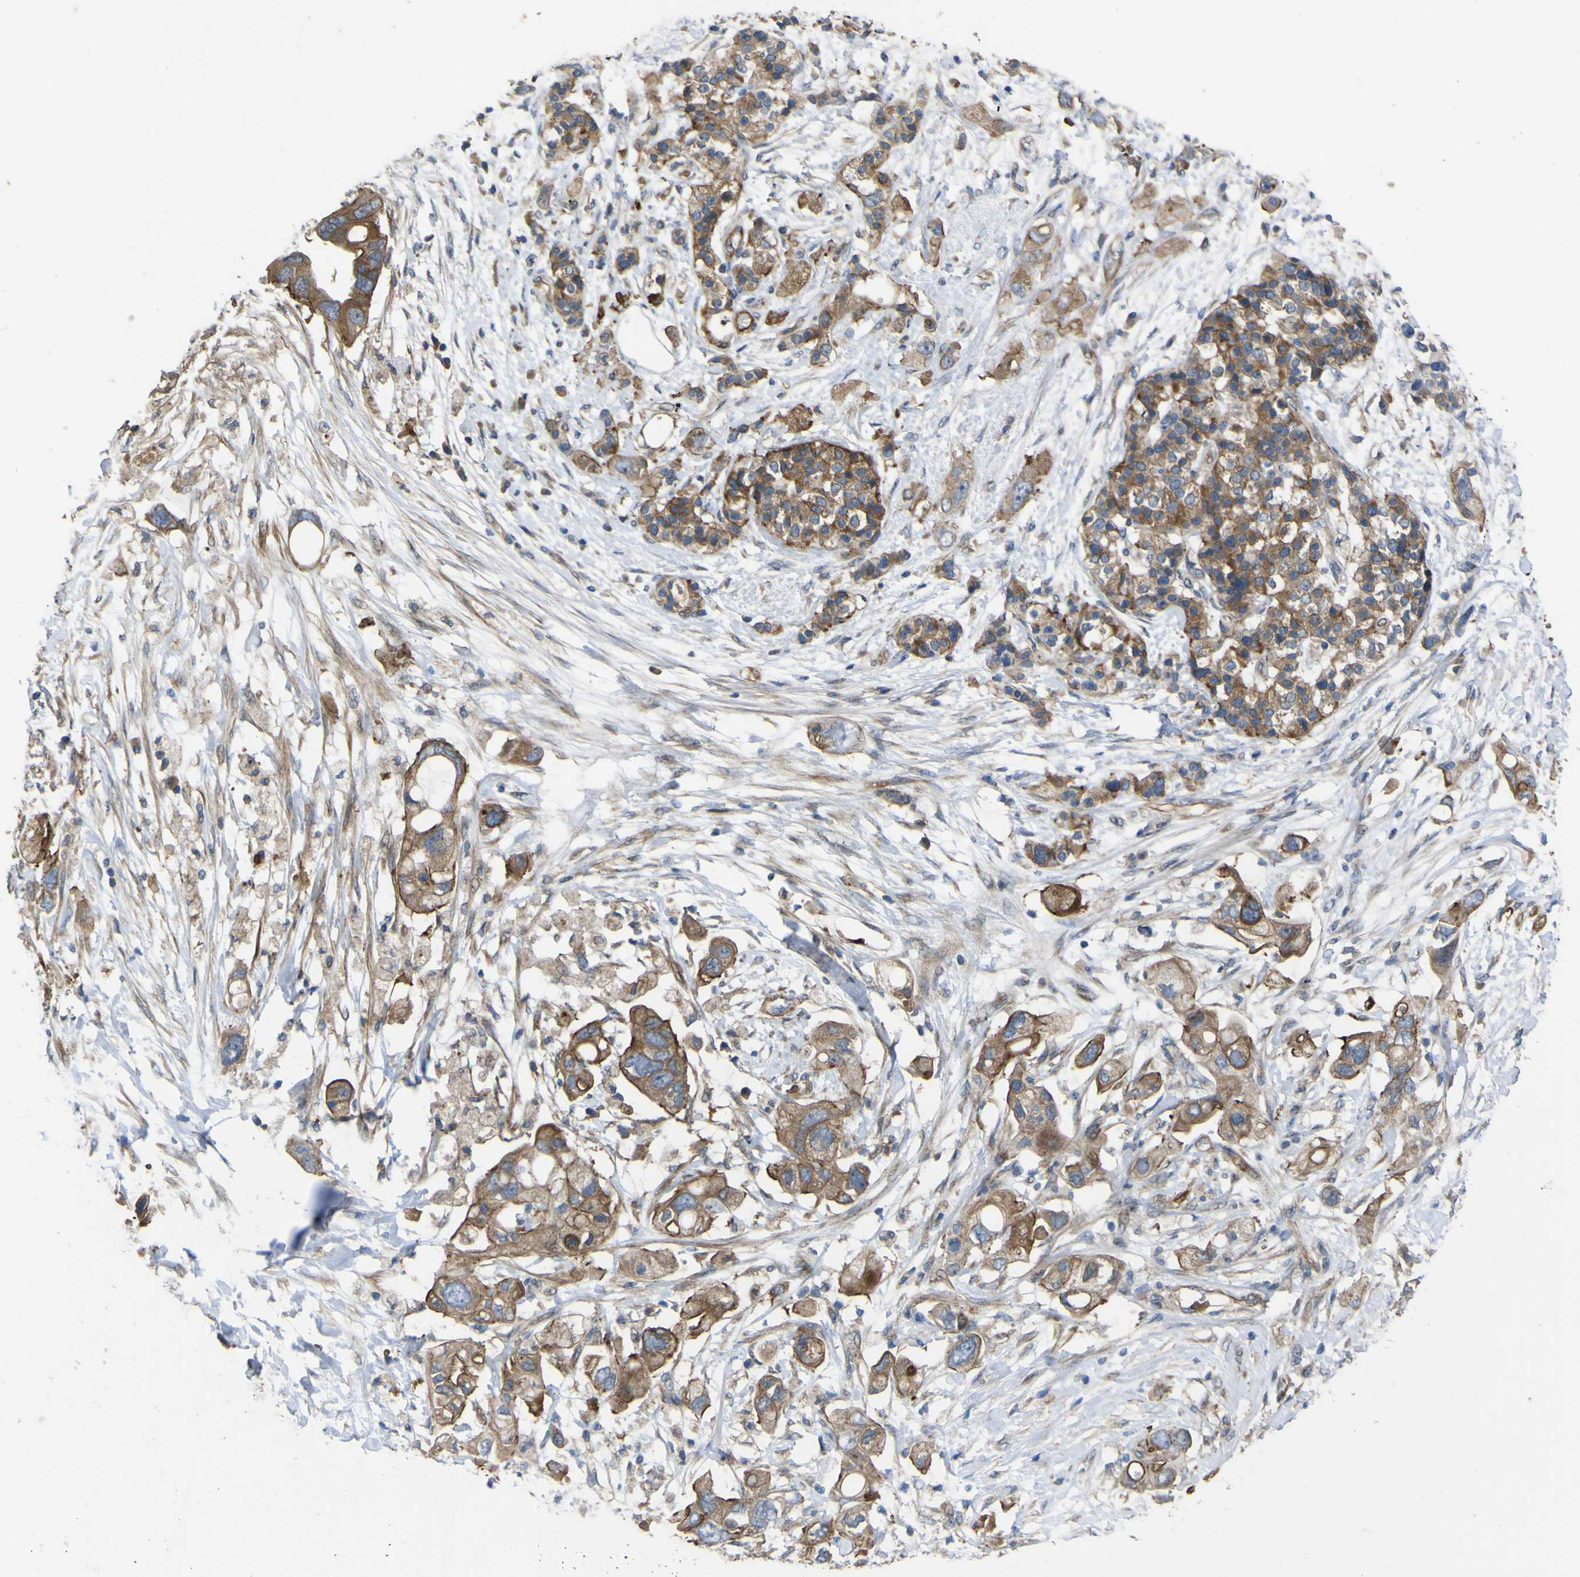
{"staining": {"intensity": "moderate", "quantity": ">75%", "location": "cytoplasmic/membranous"}, "tissue": "pancreatic cancer", "cell_type": "Tumor cells", "image_type": "cancer", "snomed": [{"axis": "morphology", "description": "Adenocarcinoma, NOS"}, {"axis": "topography", "description": "Pancreas"}], "caption": "Immunohistochemical staining of human pancreatic adenocarcinoma demonstrates medium levels of moderate cytoplasmic/membranous protein staining in approximately >75% of tumor cells. Immunohistochemistry (ihc) stains the protein of interest in brown and the nuclei are stained blue.", "gene": "FBXO30", "patient": {"sex": "female", "age": 56}}